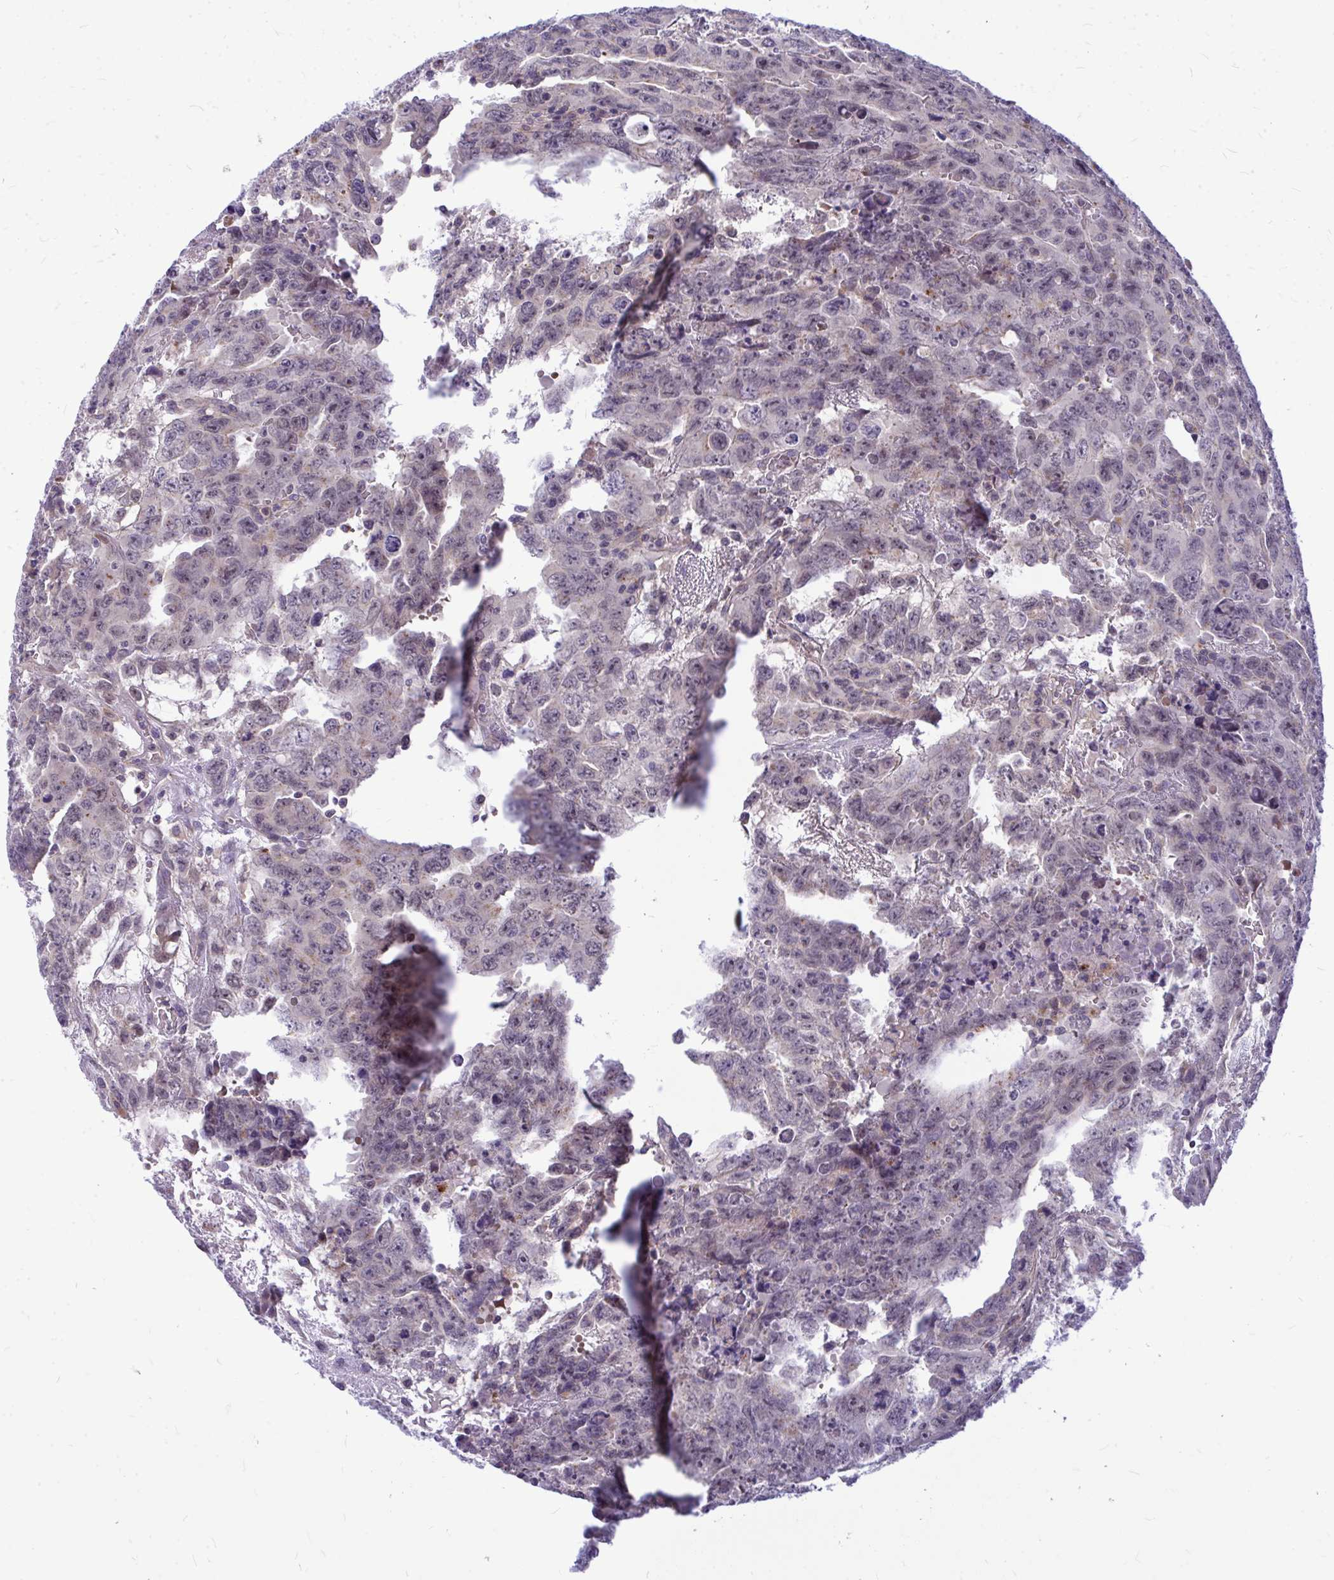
{"staining": {"intensity": "negative", "quantity": "none", "location": "none"}, "tissue": "testis cancer", "cell_type": "Tumor cells", "image_type": "cancer", "snomed": [{"axis": "morphology", "description": "Carcinoma, Embryonal, NOS"}, {"axis": "topography", "description": "Testis"}], "caption": "Tumor cells are negative for protein expression in human testis embryonal carcinoma.", "gene": "ZSCAN25", "patient": {"sex": "male", "age": 24}}